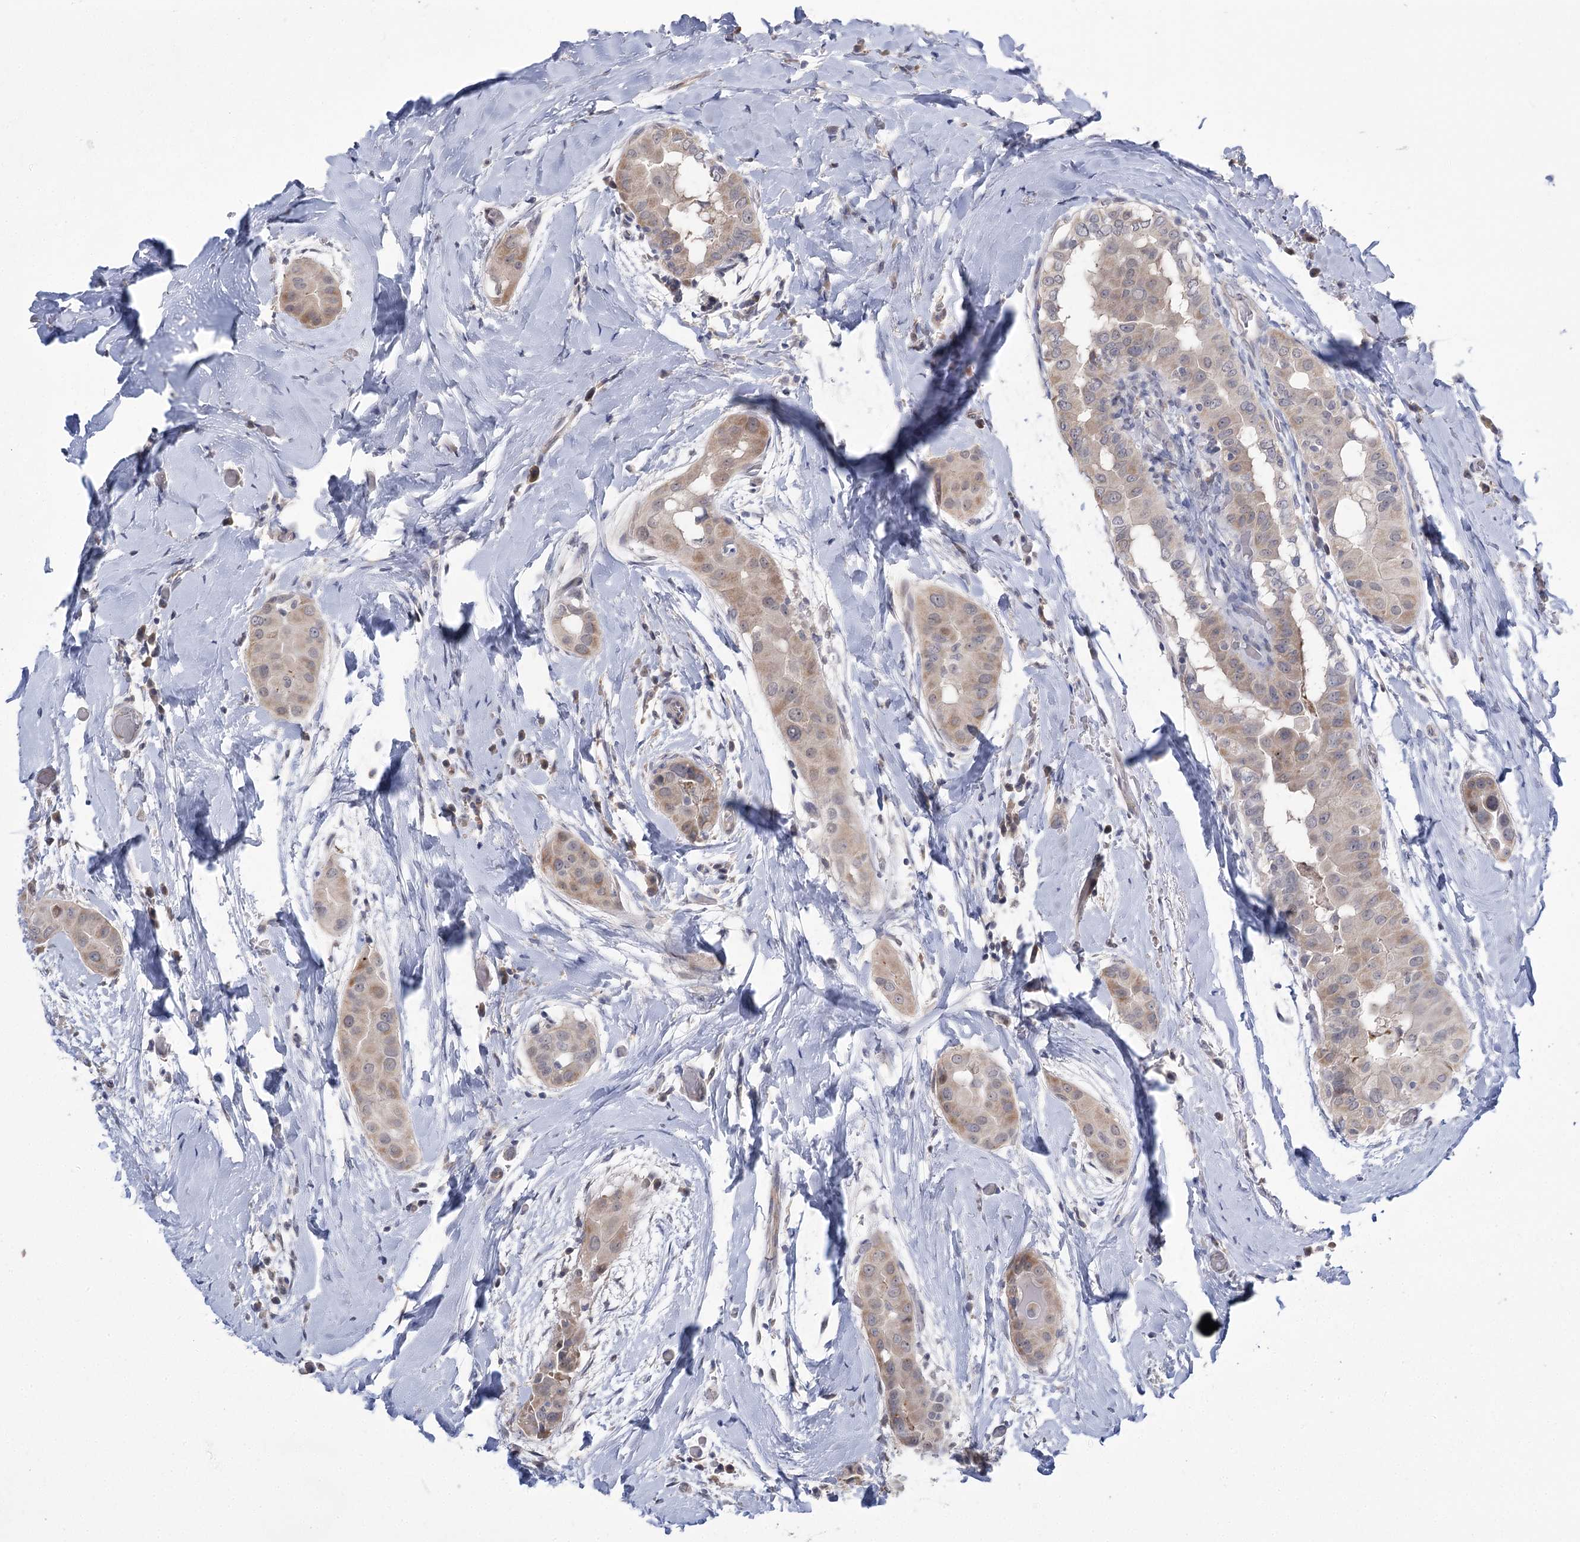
{"staining": {"intensity": "weak", "quantity": "<25%", "location": "cytoplasmic/membranous"}, "tissue": "thyroid cancer", "cell_type": "Tumor cells", "image_type": "cancer", "snomed": [{"axis": "morphology", "description": "Papillary adenocarcinoma, NOS"}, {"axis": "topography", "description": "Thyroid gland"}], "caption": "The image shows no significant staining in tumor cells of thyroid cancer.", "gene": "PHYHIPL", "patient": {"sex": "male", "age": 33}}